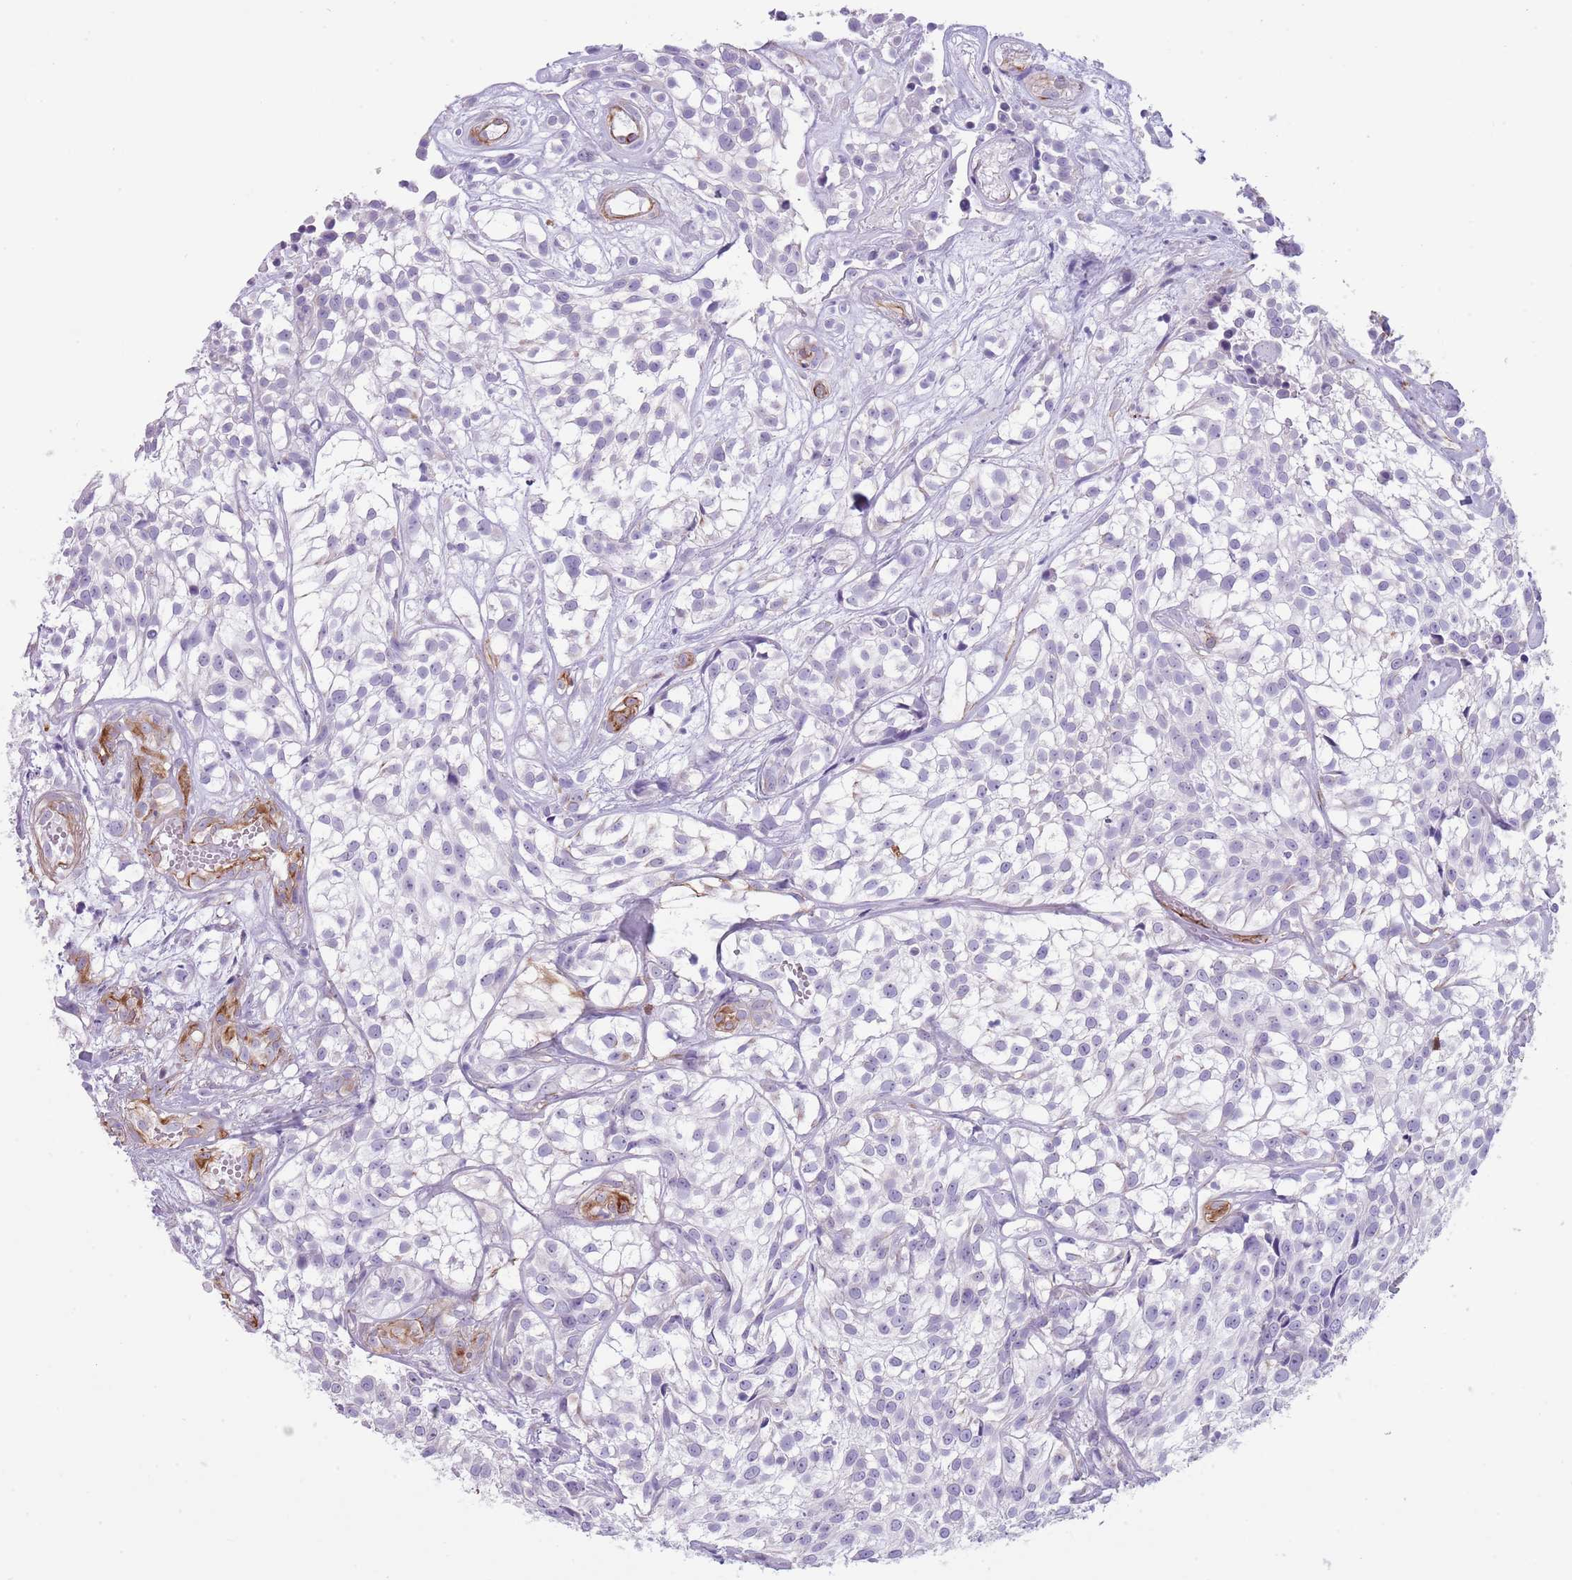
{"staining": {"intensity": "negative", "quantity": "none", "location": "none"}, "tissue": "urothelial cancer", "cell_type": "Tumor cells", "image_type": "cancer", "snomed": [{"axis": "morphology", "description": "Urothelial carcinoma, High grade"}, {"axis": "topography", "description": "Urinary bladder"}], "caption": "The photomicrograph reveals no staining of tumor cells in high-grade urothelial carcinoma.", "gene": "TSGA13", "patient": {"sex": "male", "age": 56}}